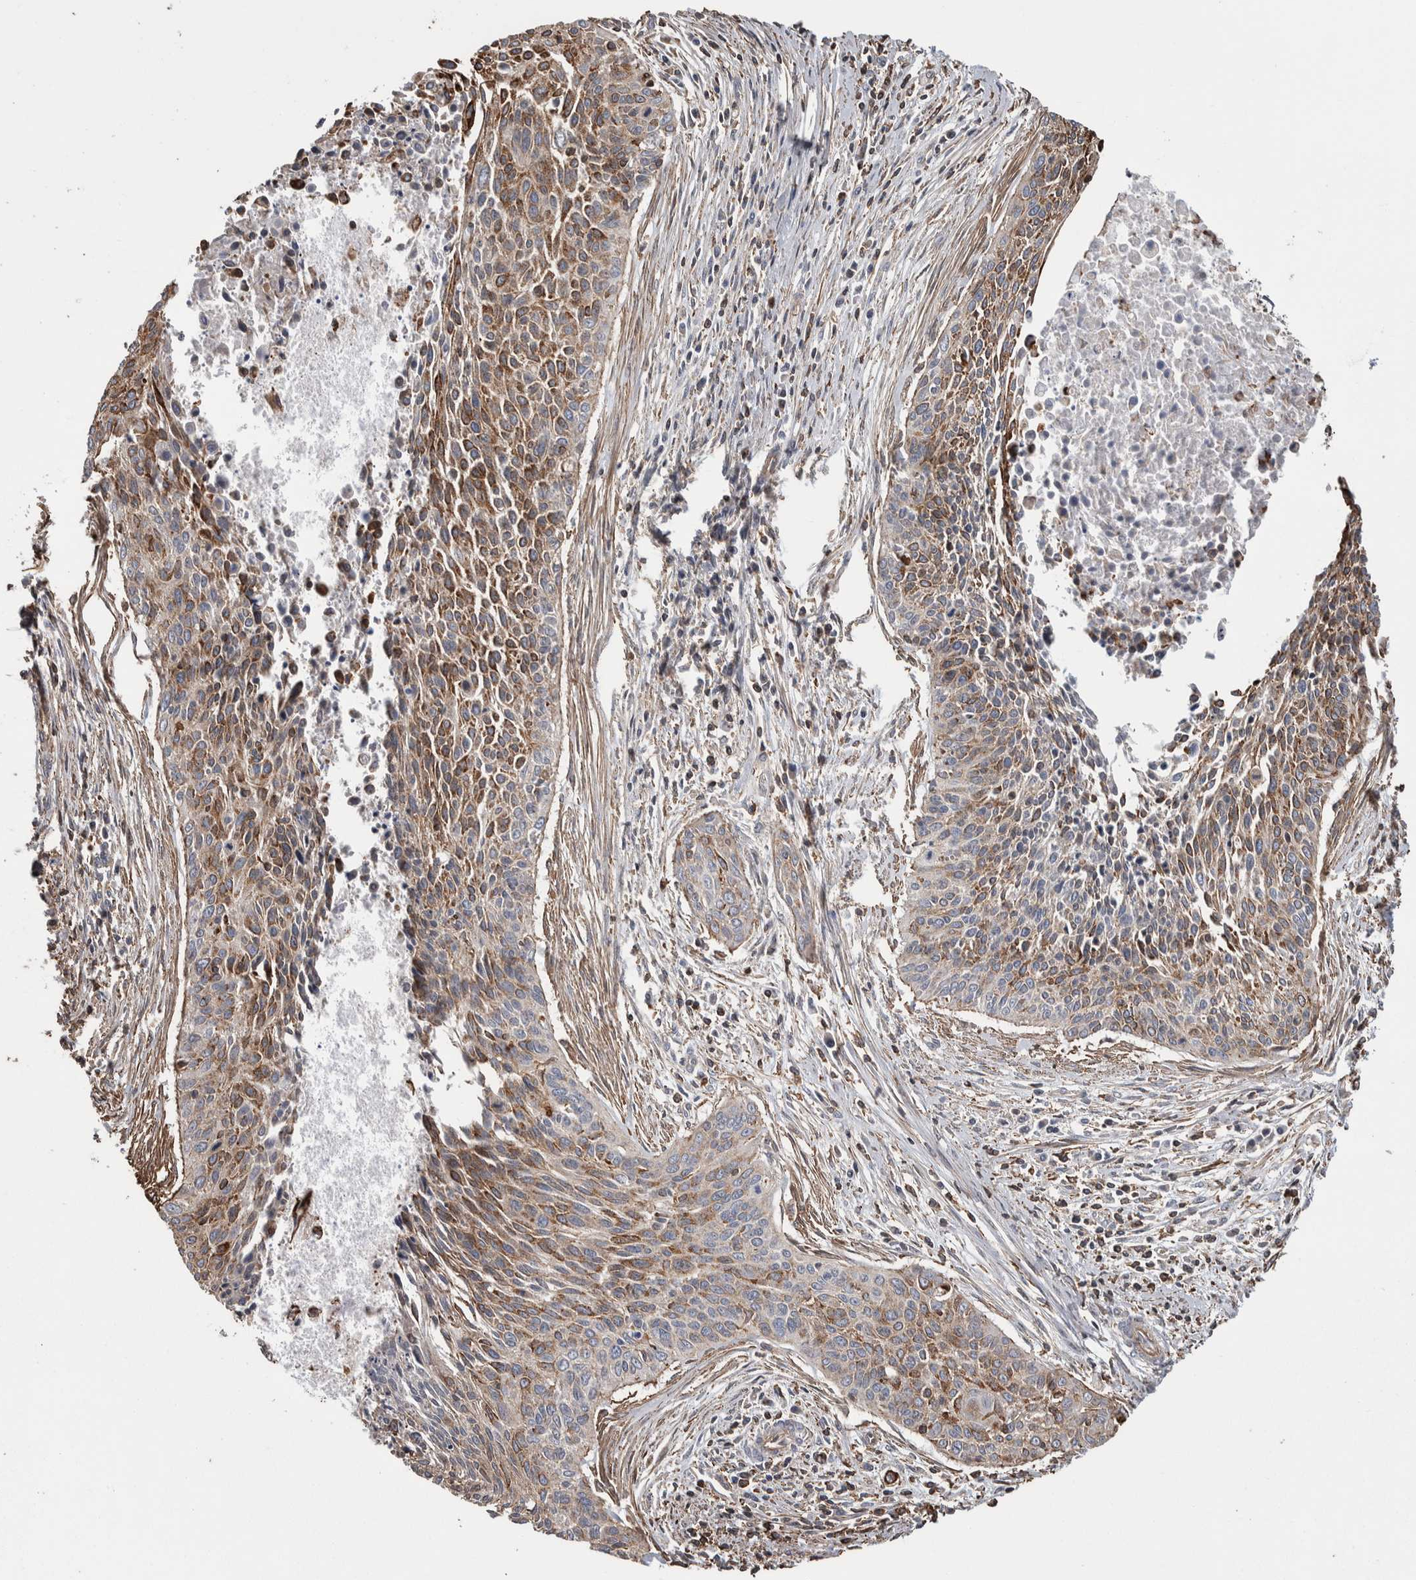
{"staining": {"intensity": "moderate", "quantity": "25%-75%", "location": "cytoplasmic/membranous"}, "tissue": "cervical cancer", "cell_type": "Tumor cells", "image_type": "cancer", "snomed": [{"axis": "morphology", "description": "Squamous cell carcinoma, NOS"}, {"axis": "topography", "description": "Cervix"}], "caption": "Moderate cytoplasmic/membranous protein positivity is identified in about 25%-75% of tumor cells in squamous cell carcinoma (cervical).", "gene": "ENPP2", "patient": {"sex": "female", "age": 55}}